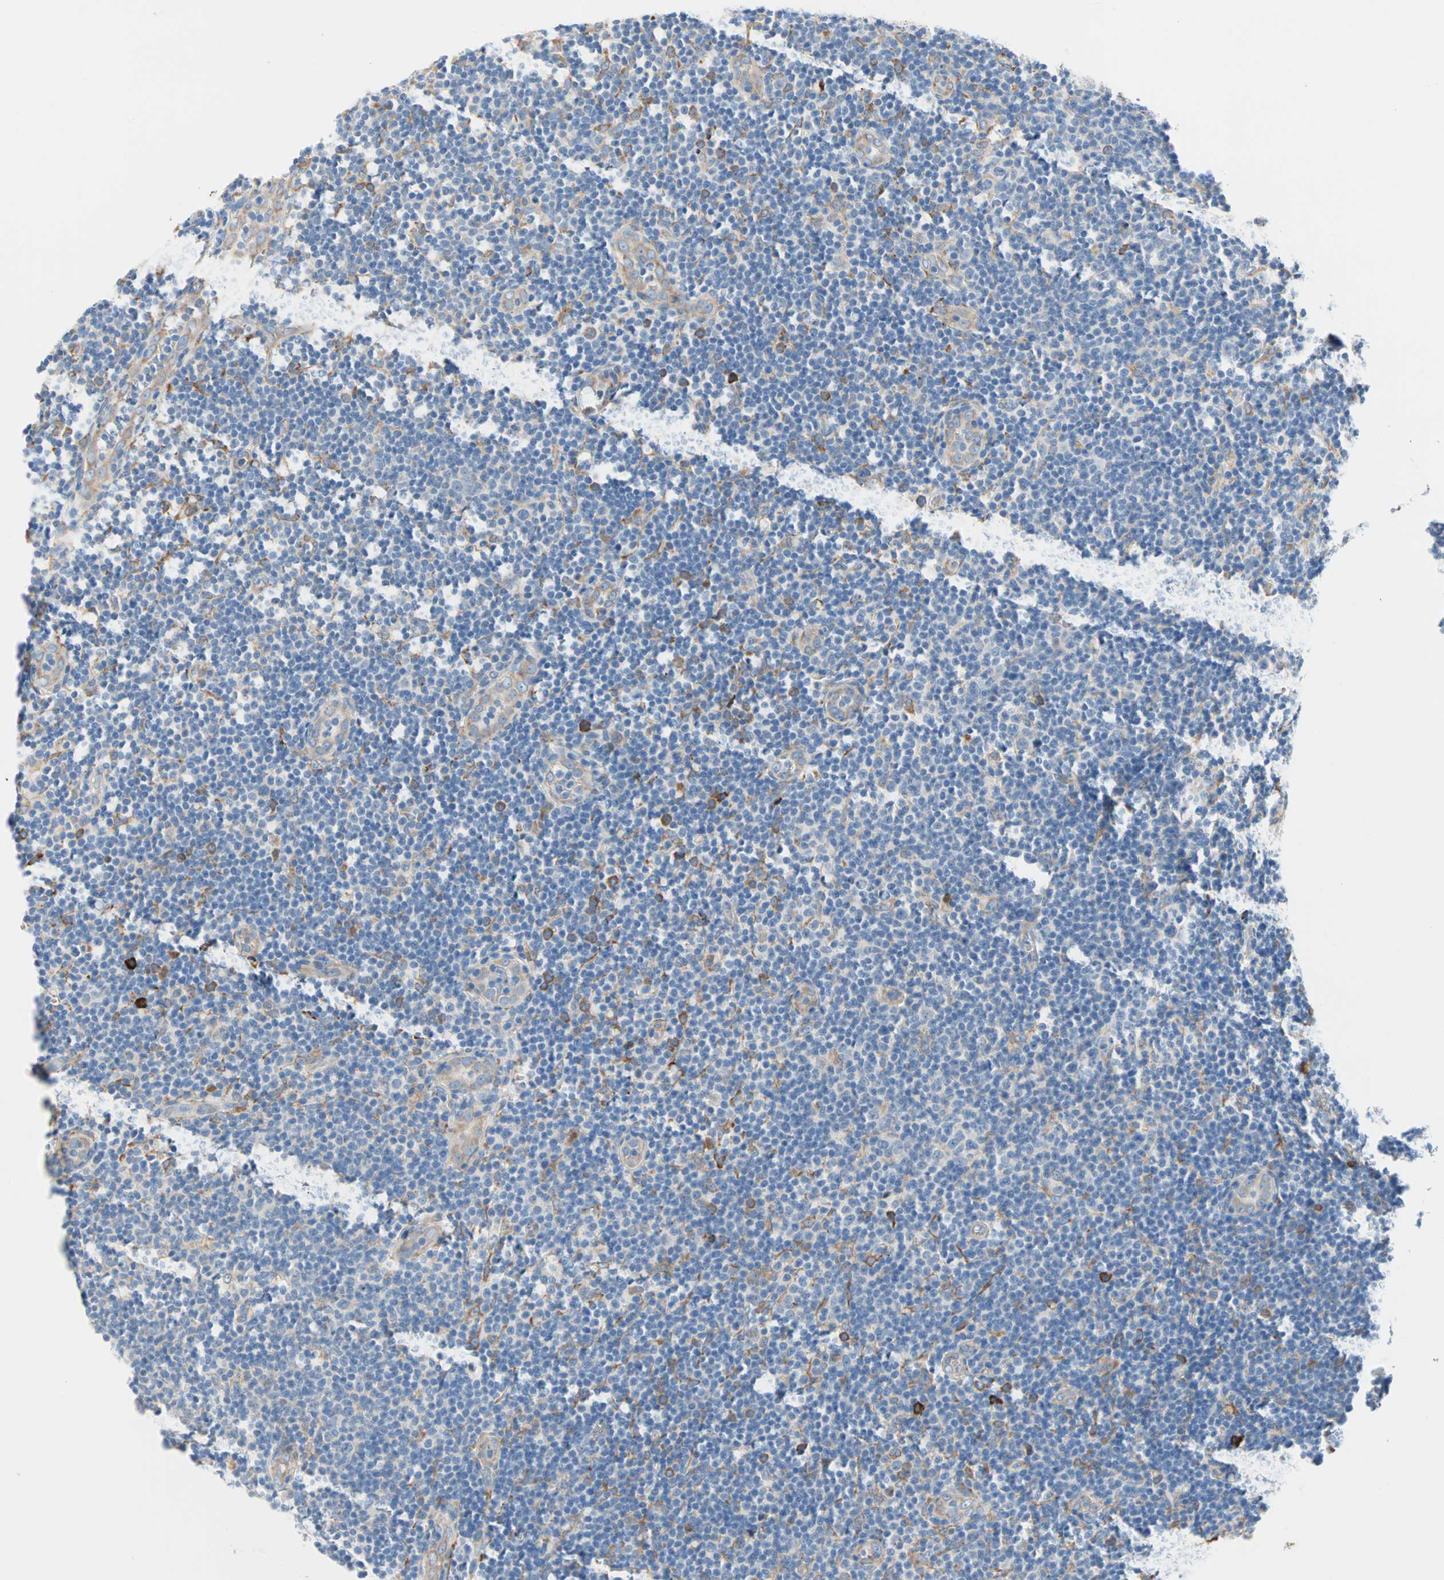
{"staining": {"intensity": "negative", "quantity": "none", "location": "none"}, "tissue": "lymphoma", "cell_type": "Tumor cells", "image_type": "cancer", "snomed": [{"axis": "morphology", "description": "Malignant lymphoma, non-Hodgkin's type, Low grade"}, {"axis": "topography", "description": "Lymph node"}], "caption": "Lymphoma stained for a protein using immunohistochemistry (IHC) displays no expression tumor cells.", "gene": "PLCXD1", "patient": {"sex": "male", "age": 83}}